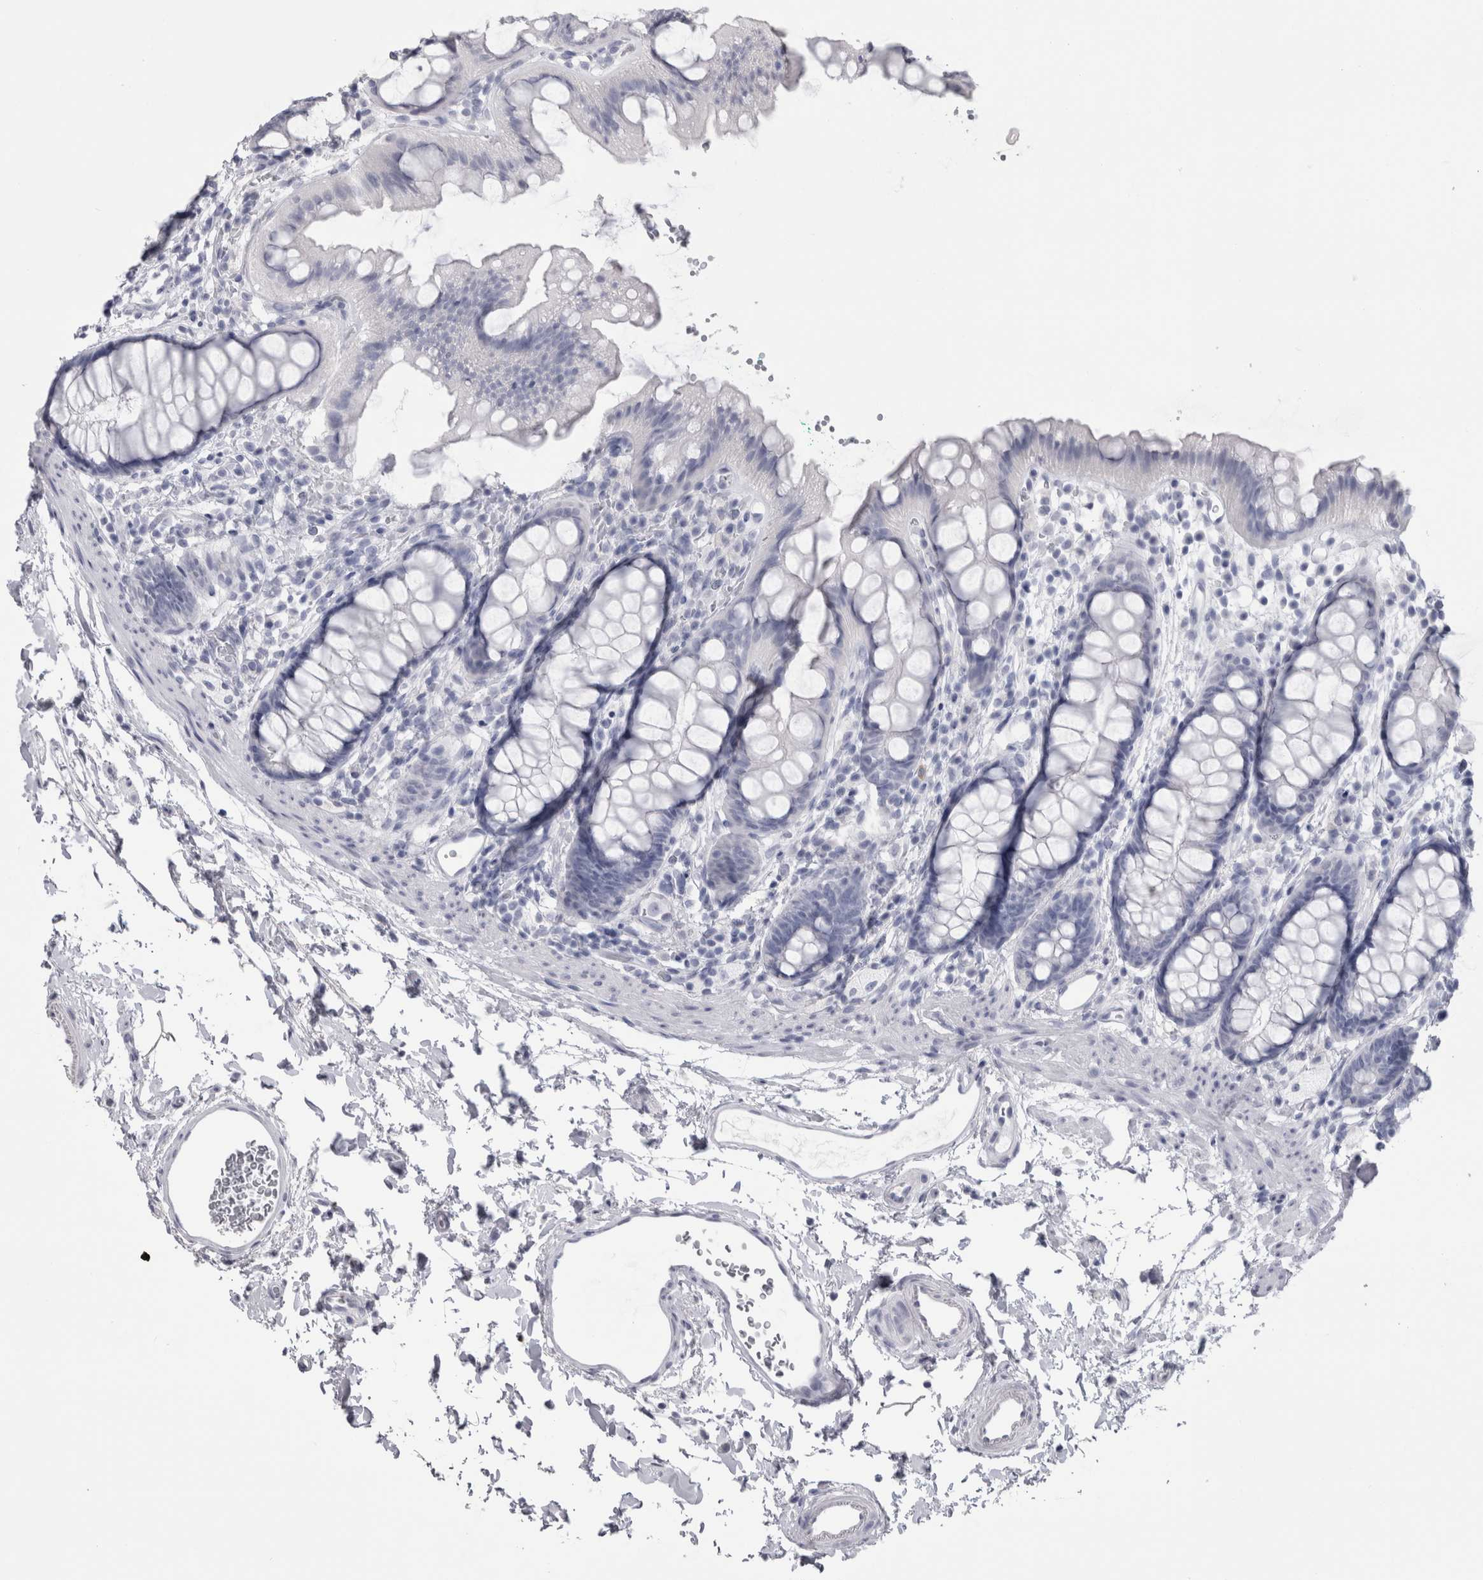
{"staining": {"intensity": "negative", "quantity": "none", "location": "none"}, "tissue": "rectum", "cell_type": "Glandular cells", "image_type": "normal", "snomed": [{"axis": "morphology", "description": "Normal tissue, NOS"}, {"axis": "topography", "description": "Rectum"}], "caption": "The micrograph demonstrates no staining of glandular cells in unremarkable rectum. The staining was performed using DAB (3,3'-diaminobenzidine) to visualize the protein expression in brown, while the nuclei were stained in blue with hematoxylin (Magnification: 20x).", "gene": "PTH", "patient": {"sex": "female", "age": 65}}